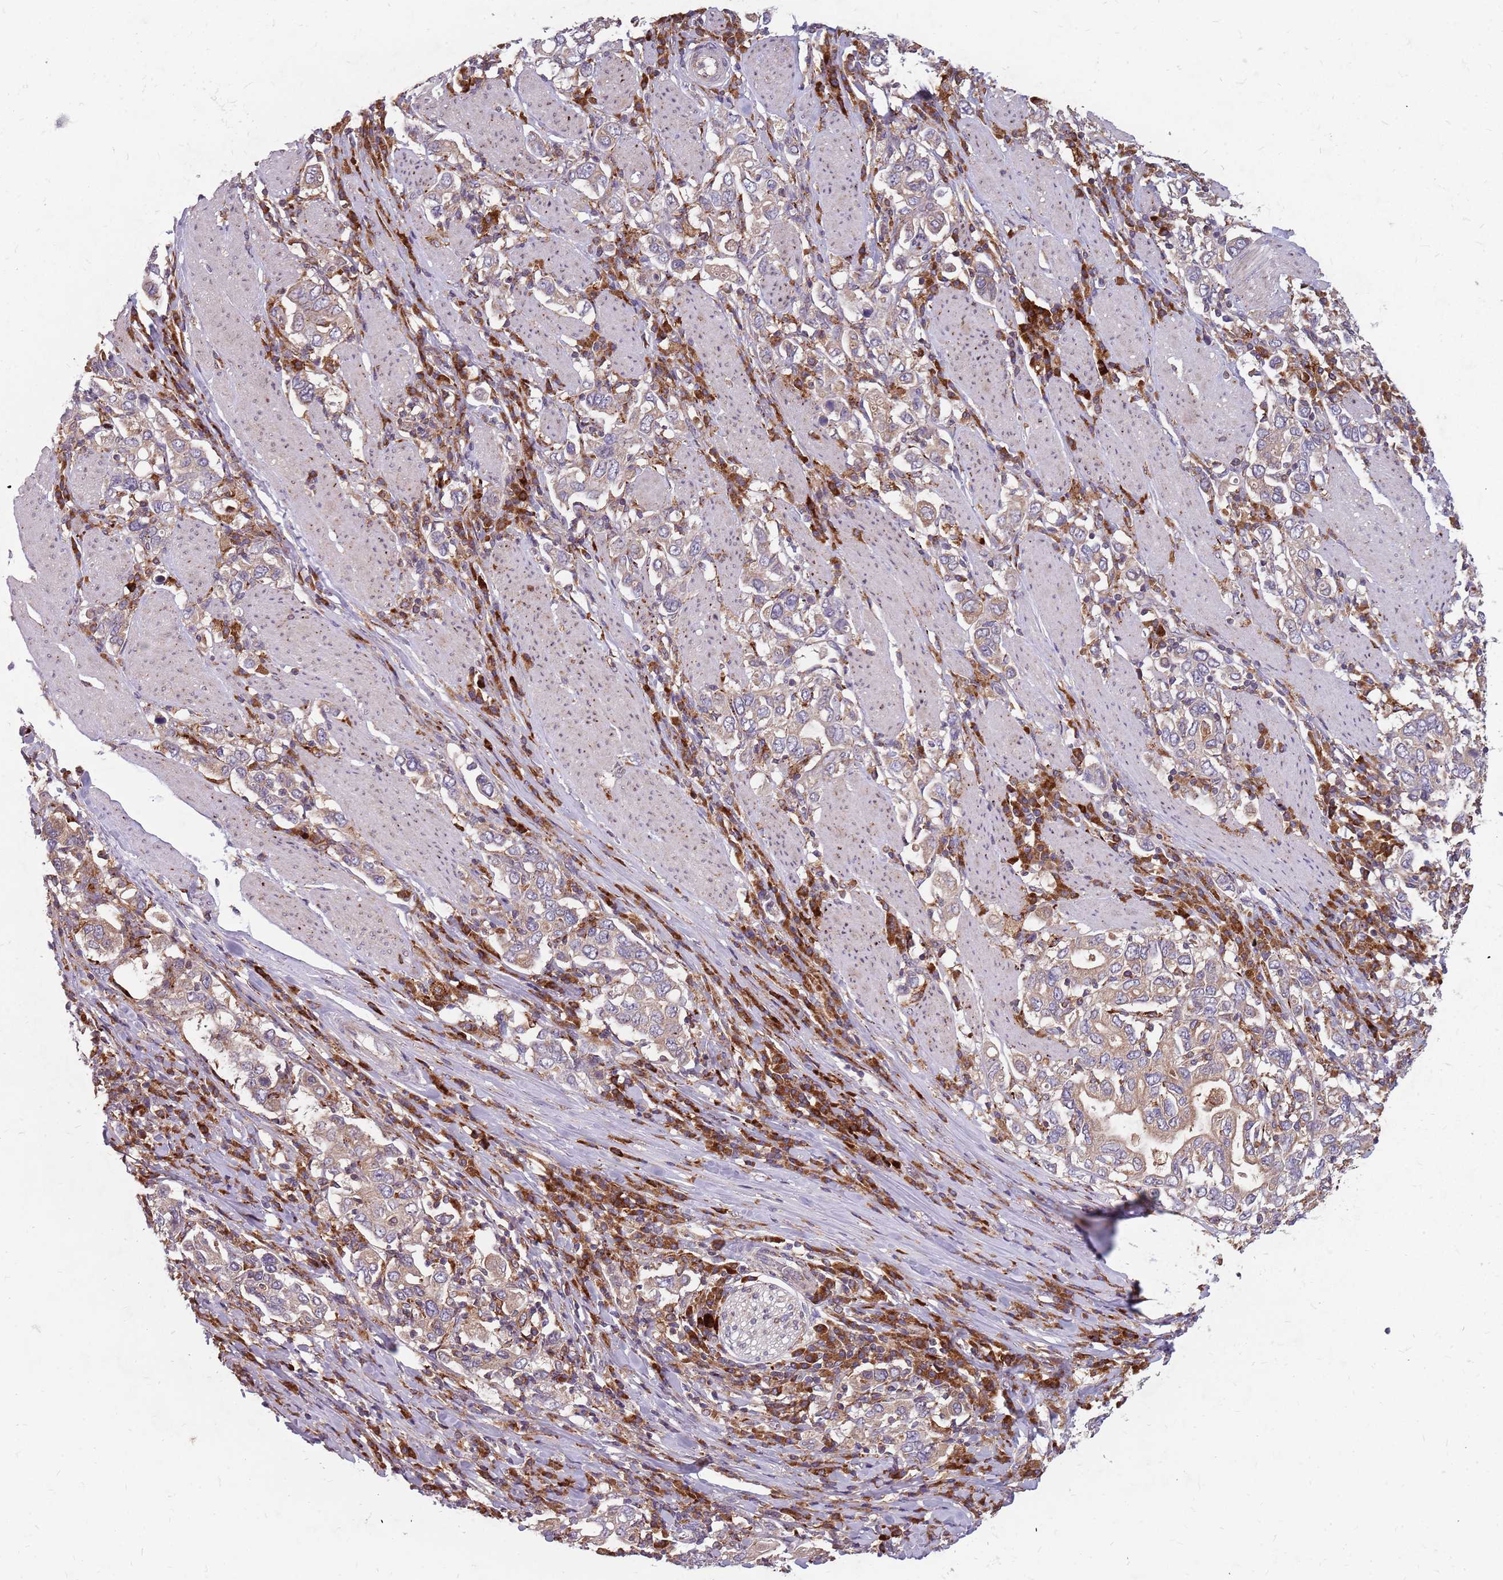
{"staining": {"intensity": "weak", "quantity": ">75%", "location": "cytoplasmic/membranous"}, "tissue": "stomach cancer", "cell_type": "Tumor cells", "image_type": "cancer", "snomed": [{"axis": "morphology", "description": "Adenocarcinoma, NOS"}, {"axis": "topography", "description": "Stomach, upper"}], "caption": "Immunohistochemical staining of stomach adenocarcinoma displays weak cytoplasmic/membranous protein expression in approximately >75% of tumor cells.", "gene": "NME4", "patient": {"sex": "male", "age": 62}}